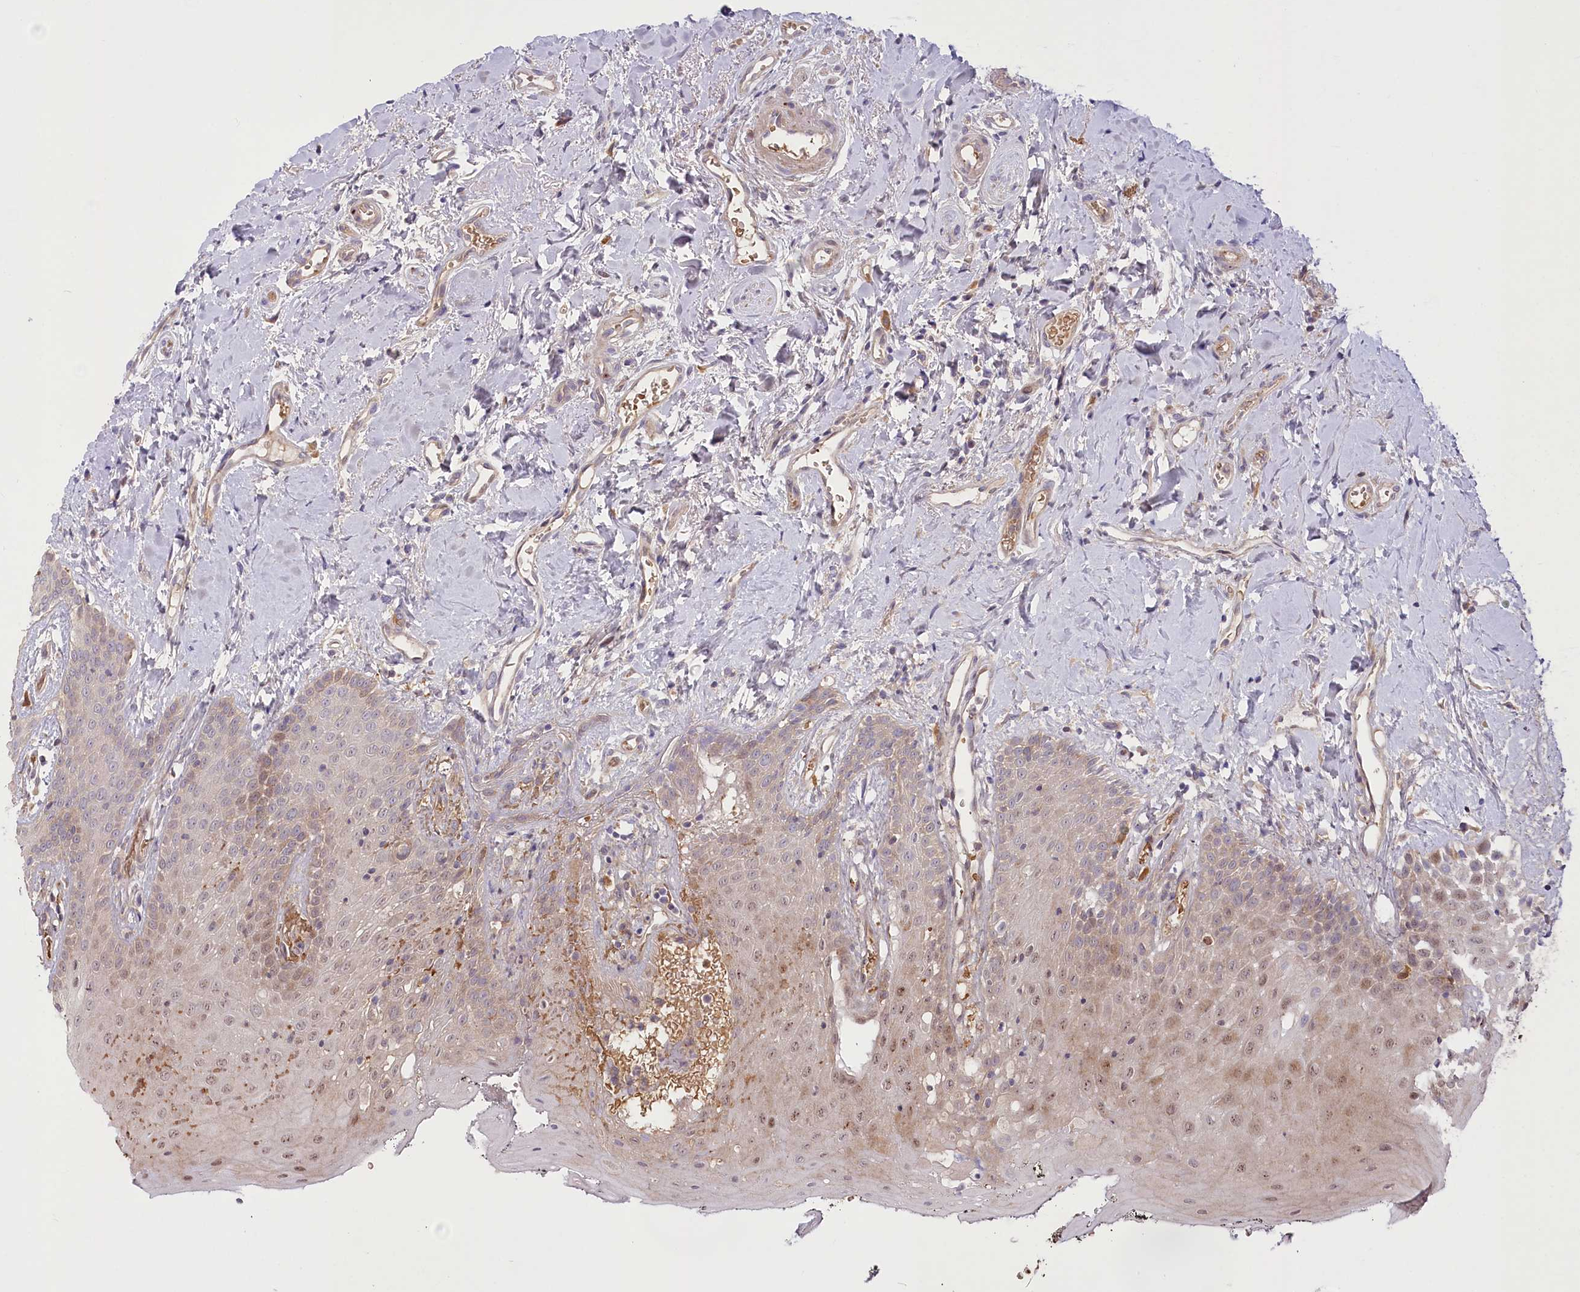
{"staining": {"intensity": "moderate", "quantity": "<25%", "location": "cytoplasmic/membranous"}, "tissue": "oral mucosa", "cell_type": "Squamous epithelial cells", "image_type": "normal", "snomed": [{"axis": "morphology", "description": "Normal tissue, NOS"}, {"axis": "topography", "description": "Oral tissue"}], "caption": "This photomicrograph shows immunohistochemistry (IHC) staining of normal oral mucosa, with low moderate cytoplasmic/membranous staining in about <25% of squamous epithelial cells.", "gene": "TRUB1", "patient": {"sex": "male", "age": 74}}